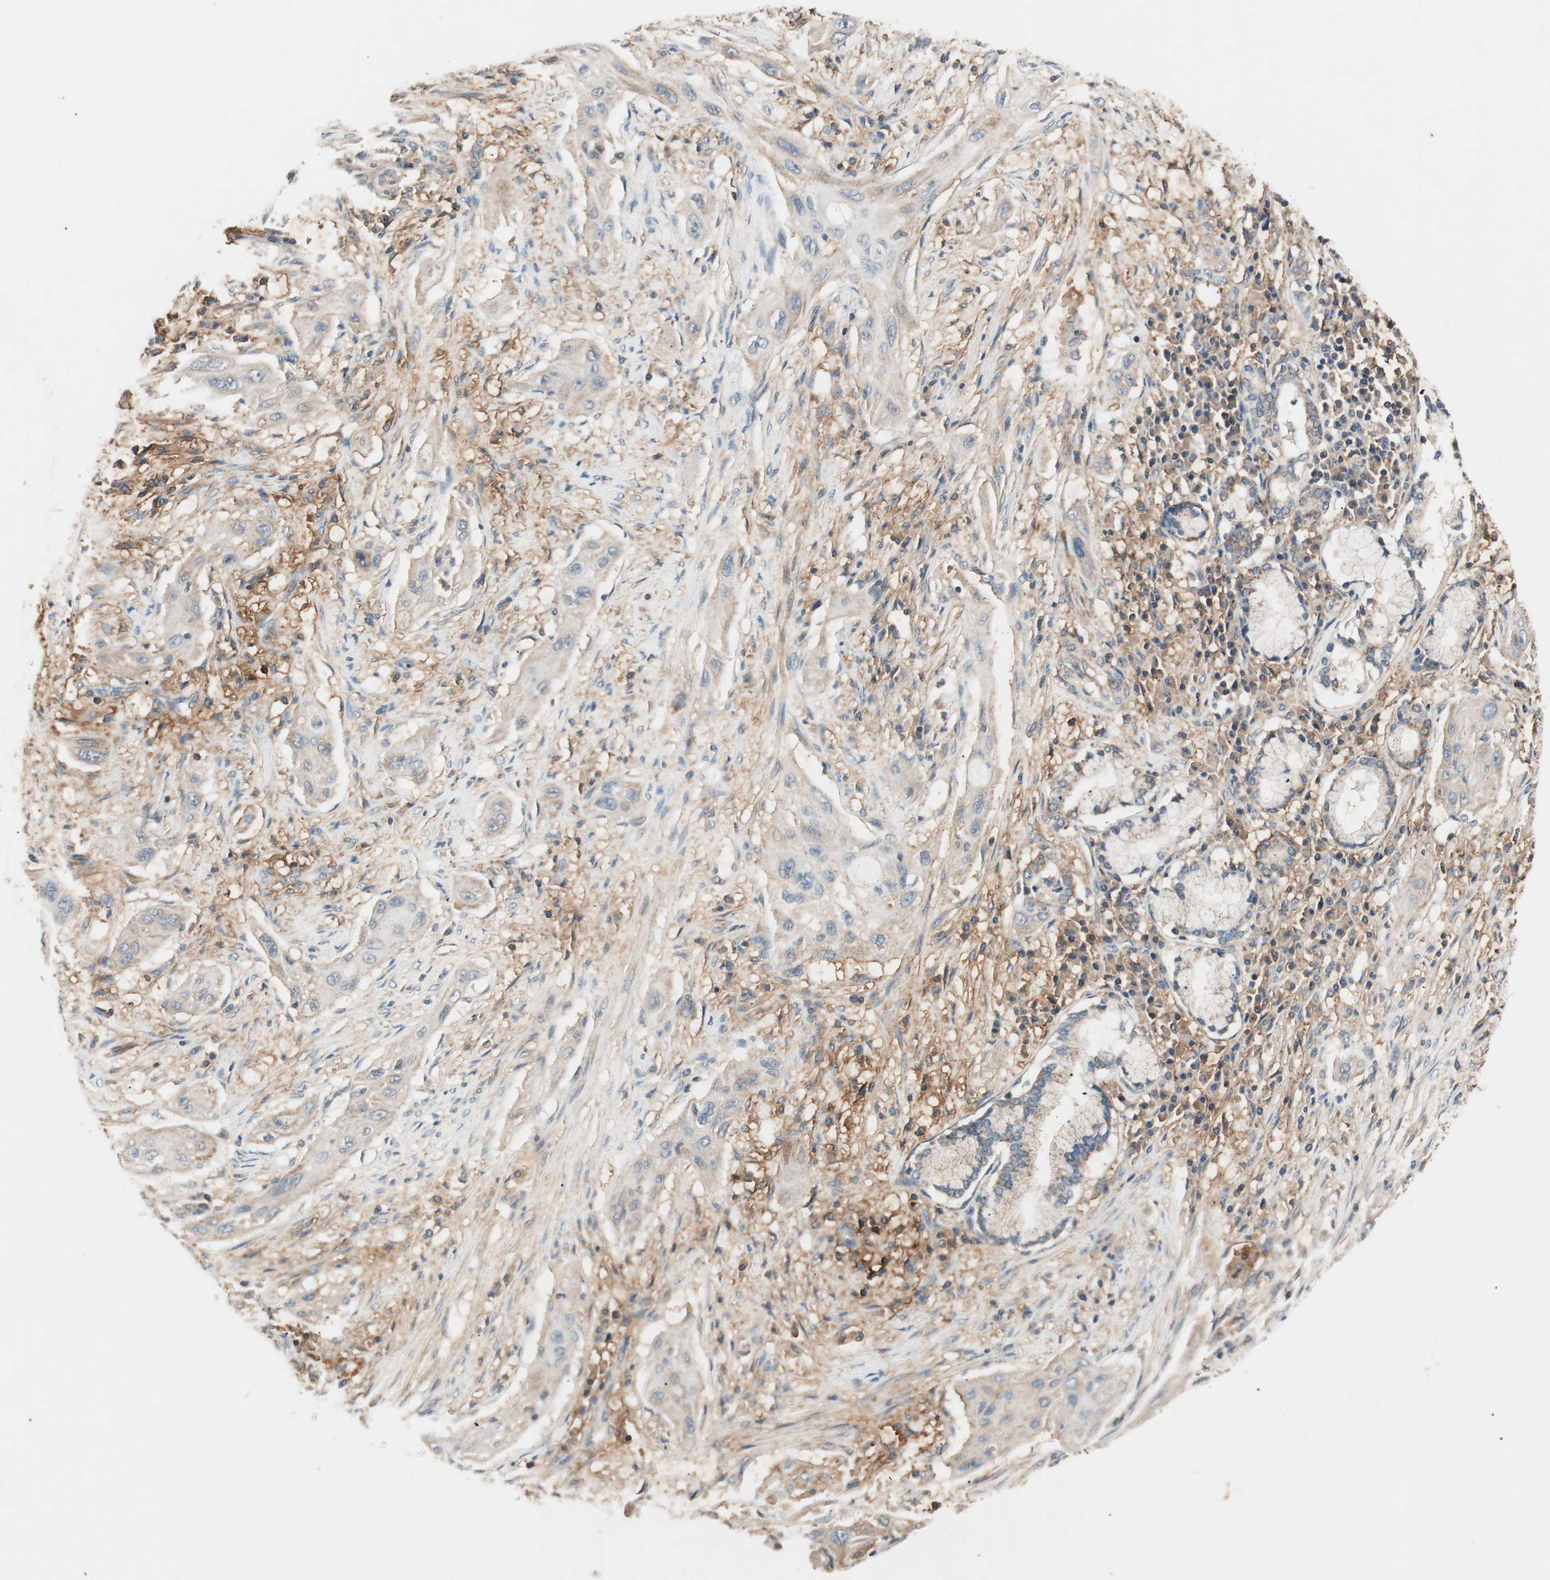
{"staining": {"intensity": "weak", "quantity": "<25%", "location": "cytoplasmic/membranous"}, "tissue": "lung cancer", "cell_type": "Tumor cells", "image_type": "cancer", "snomed": [{"axis": "morphology", "description": "Squamous cell carcinoma, NOS"}, {"axis": "topography", "description": "Lung"}], "caption": "IHC of human squamous cell carcinoma (lung) demonstrates no positivity in tumor cells. (Stains: DAB (3,3'-diaminobenzidine) immunohistochemistry with hematoxylin counter stain, Microscopy: brightfield microscopy at high magnification).", "gene": "HPN", "patient": {"sex": "female", "age": 47}}